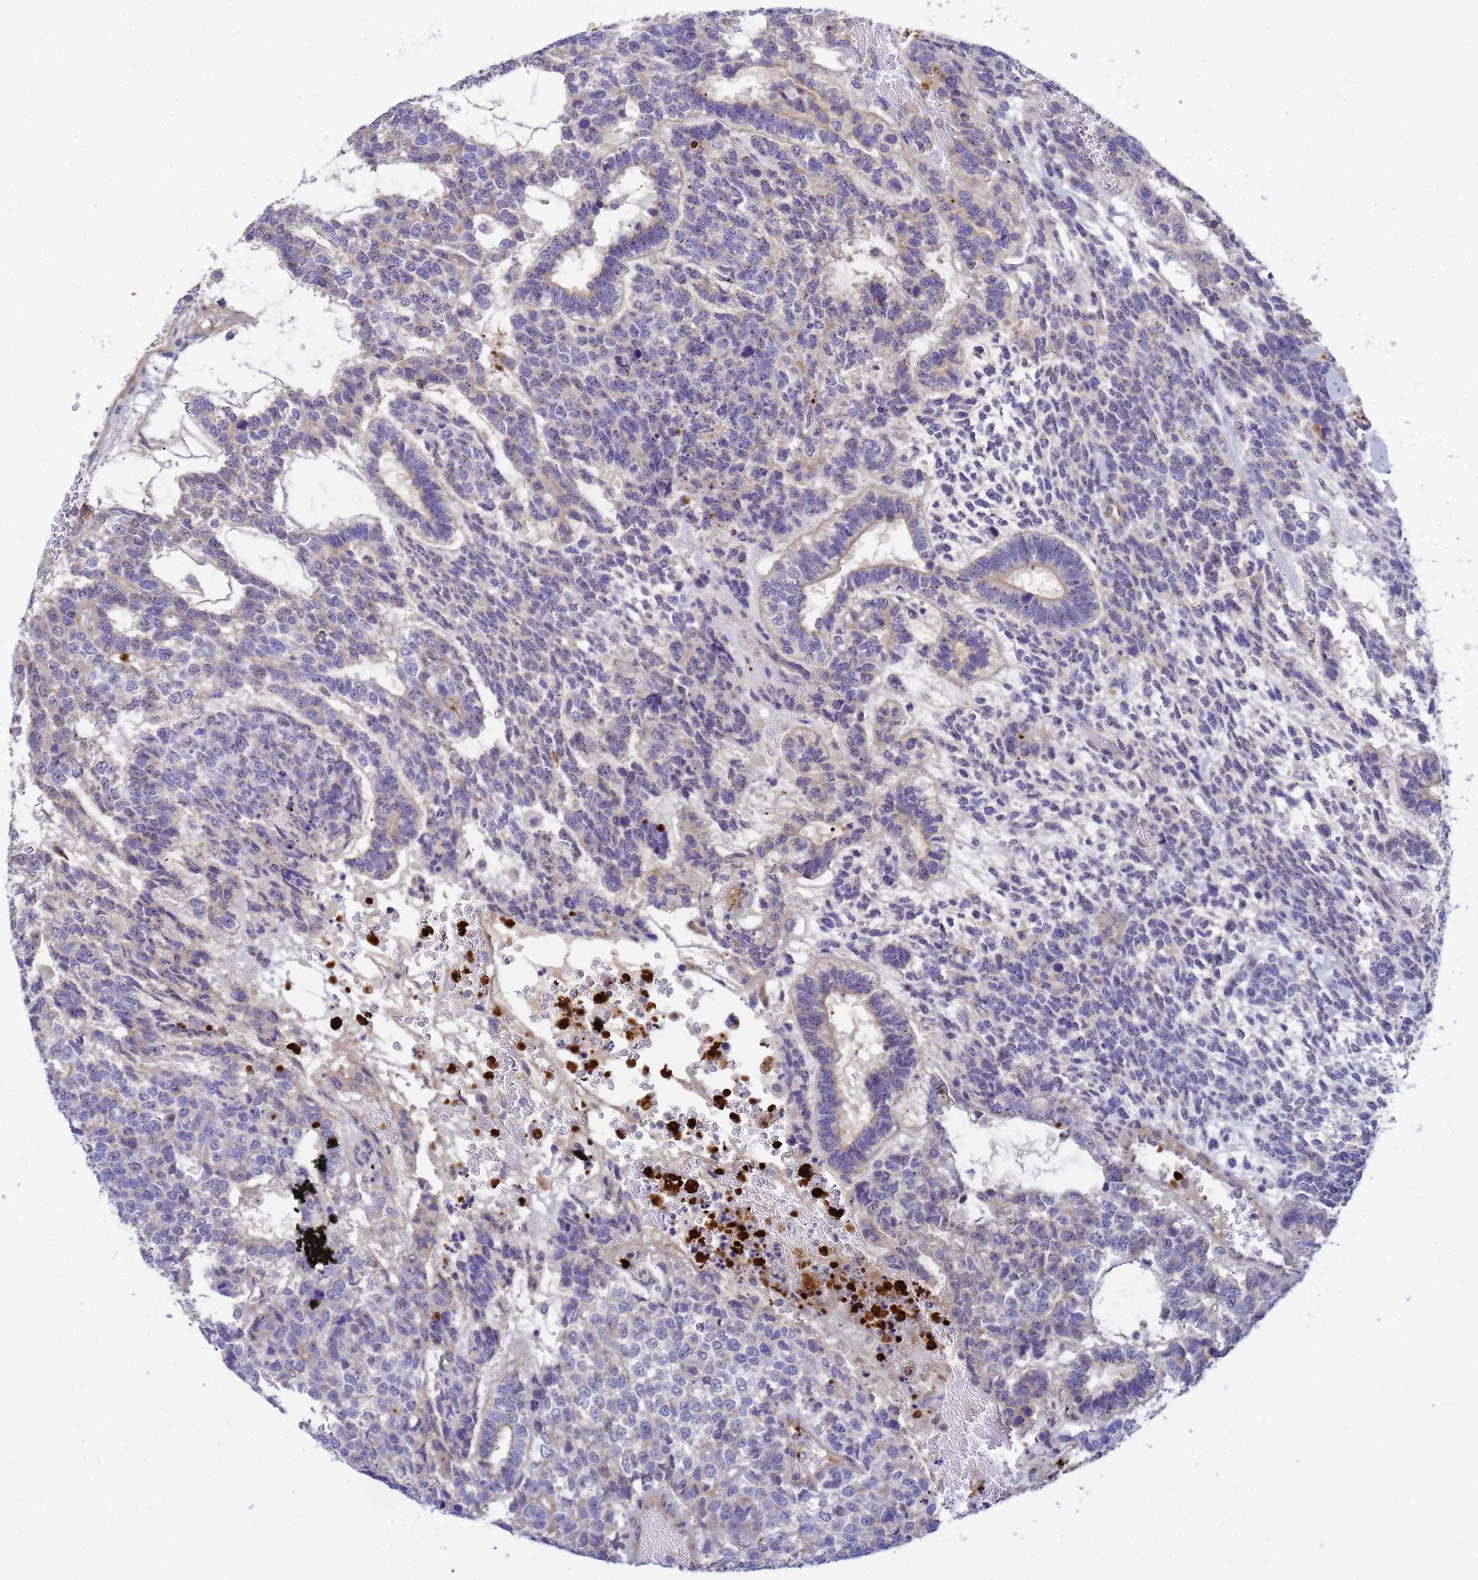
{"staining": {"intensity": "negative", "quantity": "none", "location": "none"}, "tissue": "testis cancer", "cell_type": "Tumor cells", "image_type": "cancer", "snomed": [{"axis": "morphology", "description": "Carcinoma, Embryonal, NOS"}, {"axis": "topography", "description": "Testis"}], "caption": "IHC histopathology image of human embryonal carcinoma (testis) stained for a protein (brown), which demonstrates no positivity in tumor cells.", "gene": "MYL12A", "patient": {"sex": "male", "age": 23}}